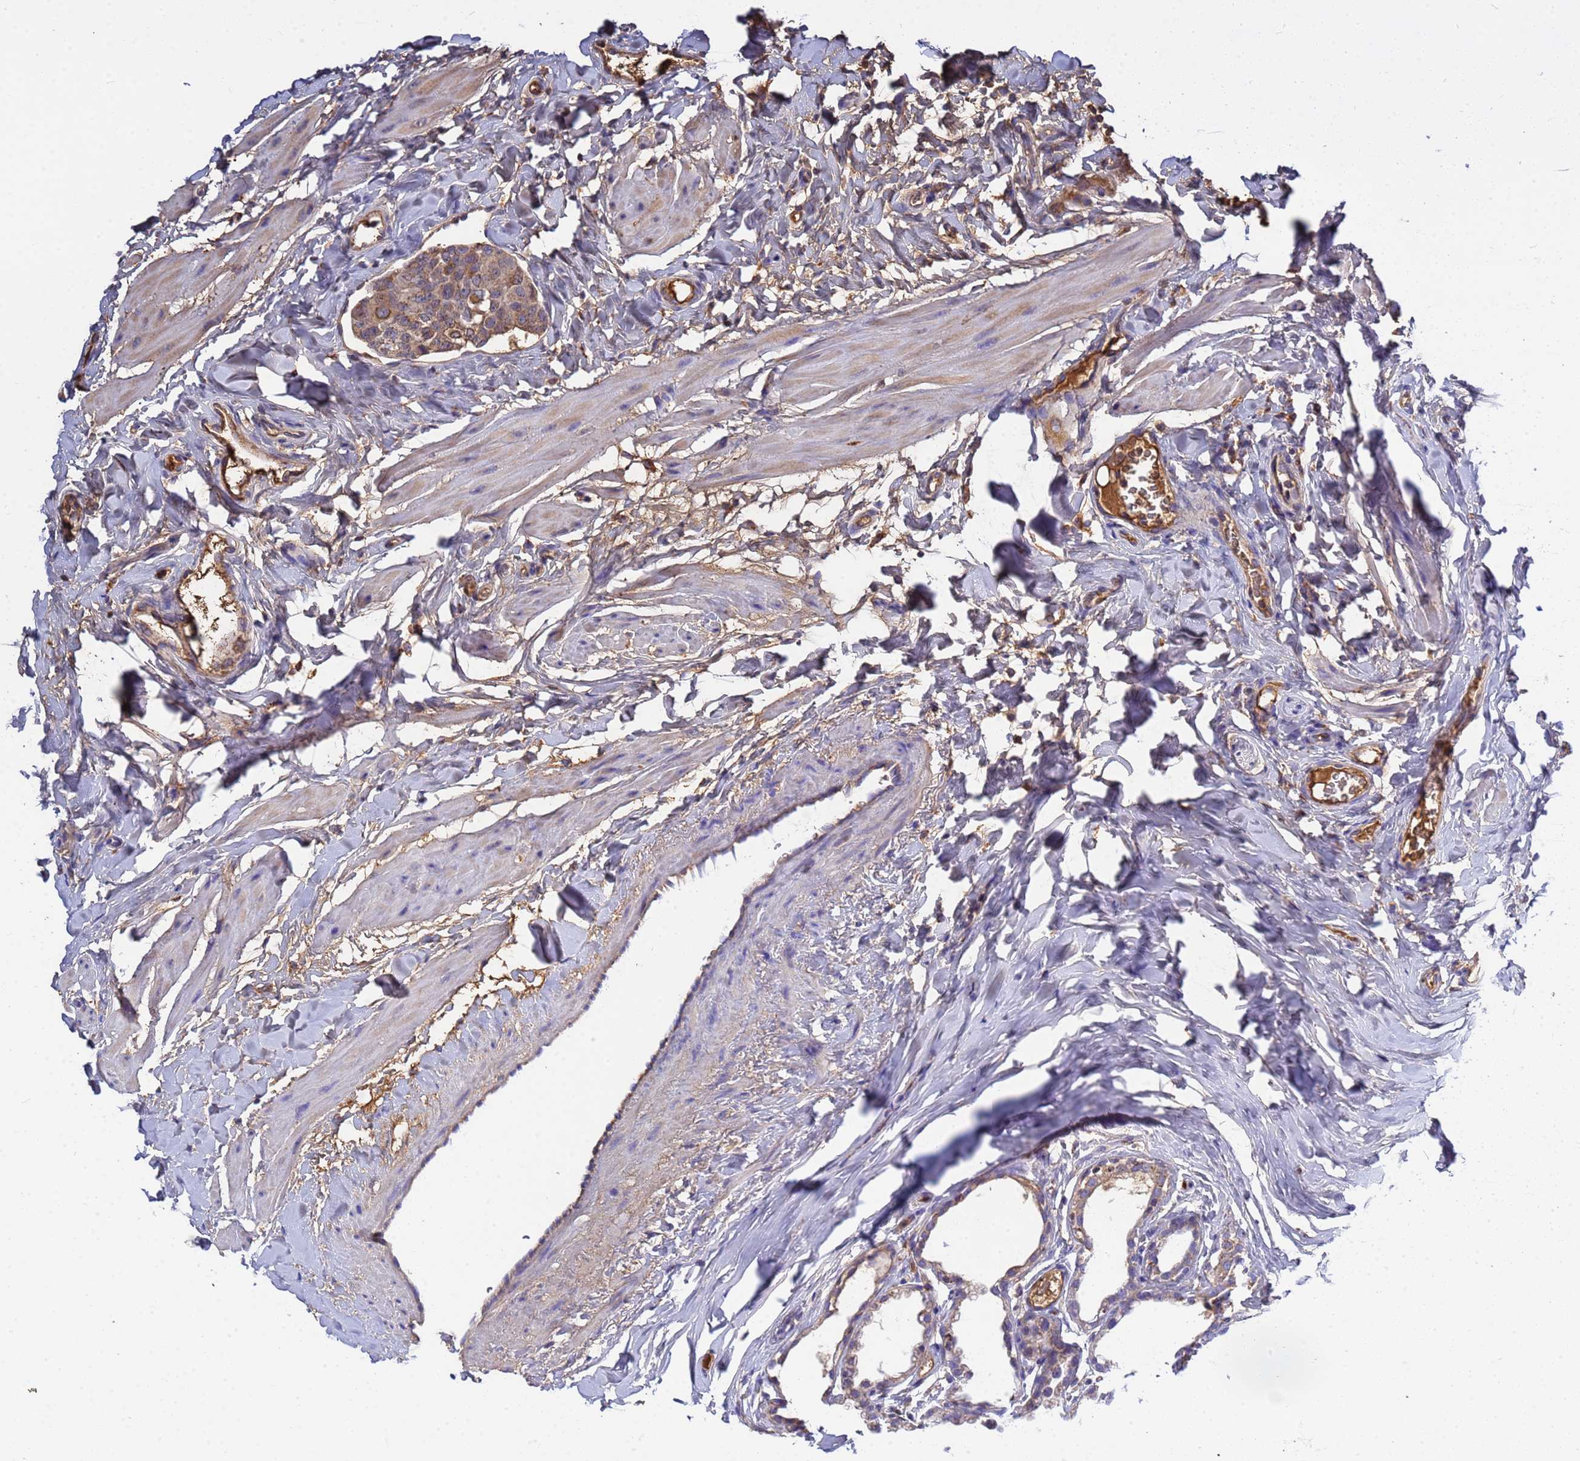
{"staining": {"intensity": "weak", "quantity": ">75%", "location": "cytoplasmic/membranous"}, "tissue": "breast cancer", "cell_type": "Tumor cells", "image_type": "cancer", "snomed": [{"axis": "morphology", "description": "Duct carcinoma"}, {"axis": "topography", "description": "Breast"}], "caption": "This is an image of immunohistochemistry staining of breast invasive ductal carcinoma, which shows weak expression in the cytoplasmic/membranous of tumor cells.", "gene": "GLUD1", "patient": {"sex": "female", "age": 40}}